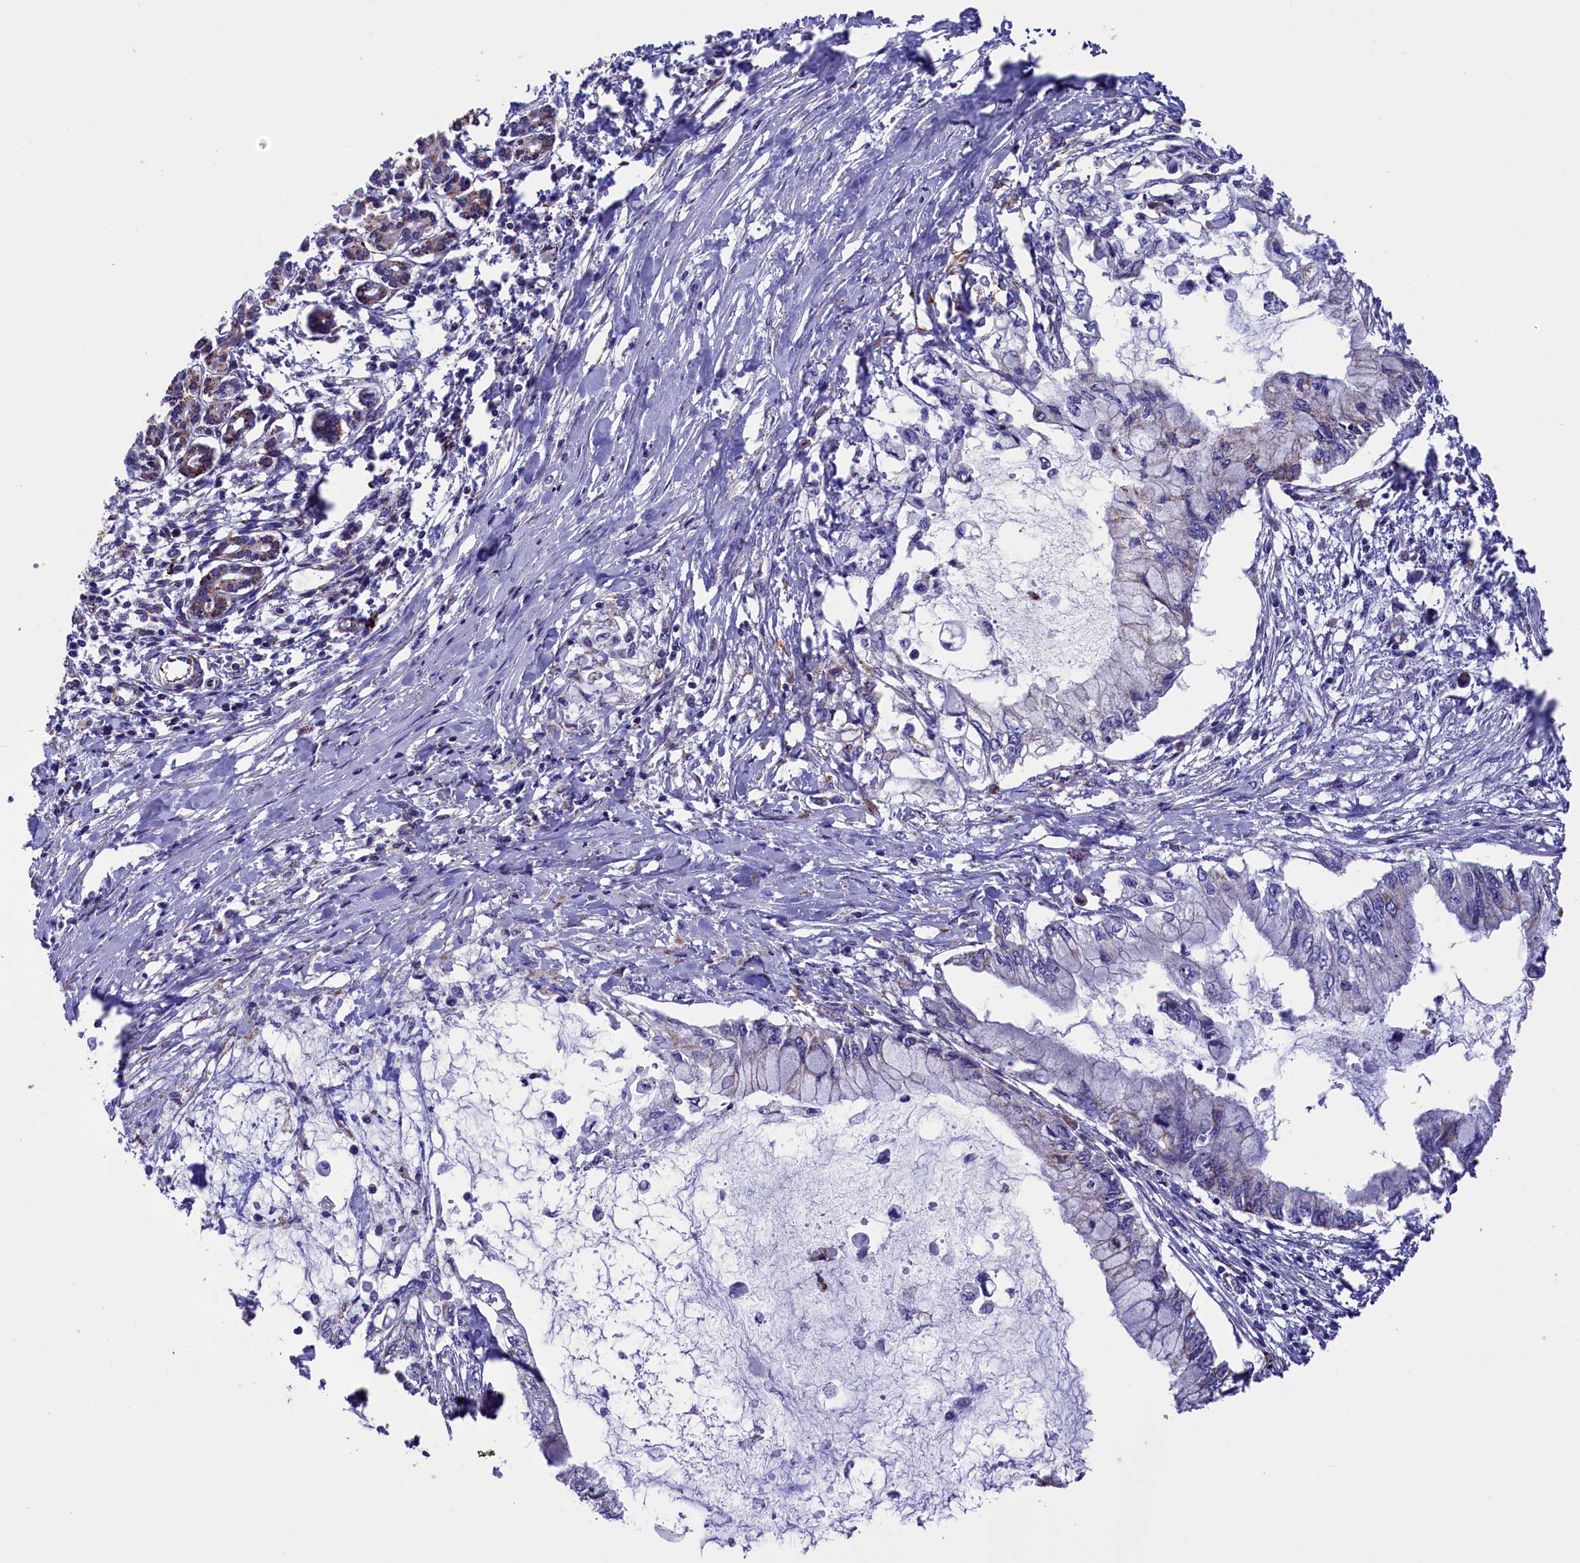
{"staining": {"intensity": "negative", "quantity": "none", "location": "none"}, "tissue": "pancreatic cancer", "cell_type": "Tumor cells", "image_type": "cancer", "snomed": [{"axis": "morphology", "description": "Adenocarcinoma, NOS"}, {"axis": "topography", "description": "Pancreas"}], "caption": "Tumor cells show no significant positivity in pancreatic cancer.", "gene": "SLC39A3", "patient": {"sex": "male", "age": 48}}